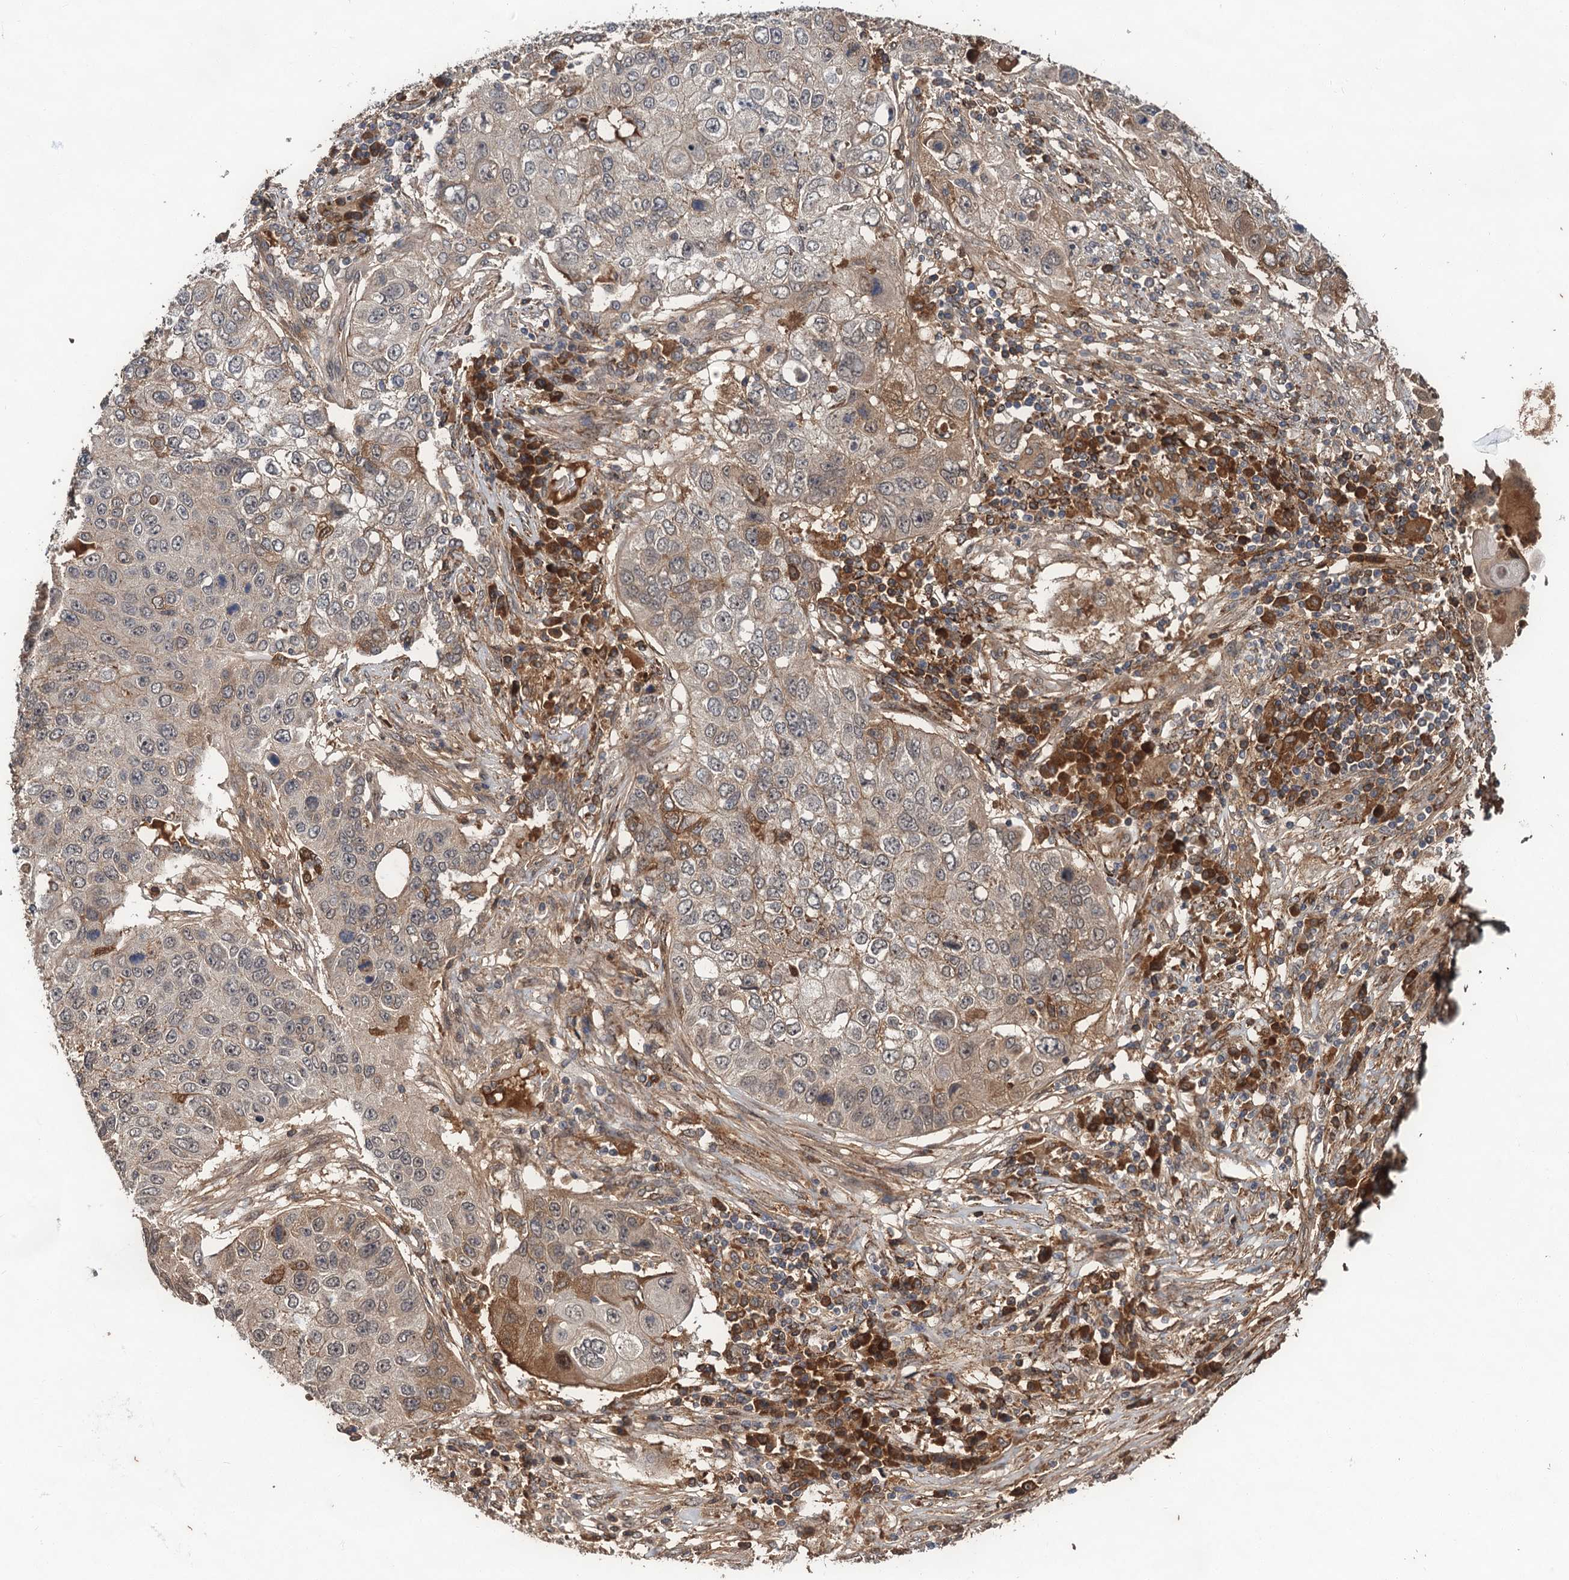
{"staining": {"intensity": "moderate", "quantity": "<25%", "location": "cytoplasmic/membranous"}, "tissue": "lung cancer", "cell_type": "Tumor cells", "image_type": "cancer", "snomed": [{"axis": "morphology", "description": "Squamous cell carcinoma, NOS"}, {"axis": "topography", "description": "Lung"}], "caption": "Lung cancer (squamous cell carcinoma) tissue exhibits moderate cytoplasmic/membranous staining in approximately <25% of tumor cells, visualized by immunohistochemistry. The staining was performed using DAB (3,3'-diaminobenzidine), with brown indicating positive protein expression. Nuclei are stained blue with hematoxylin.", "gene": "MBD6", "patient": {"sex": "male", "age": 61}}